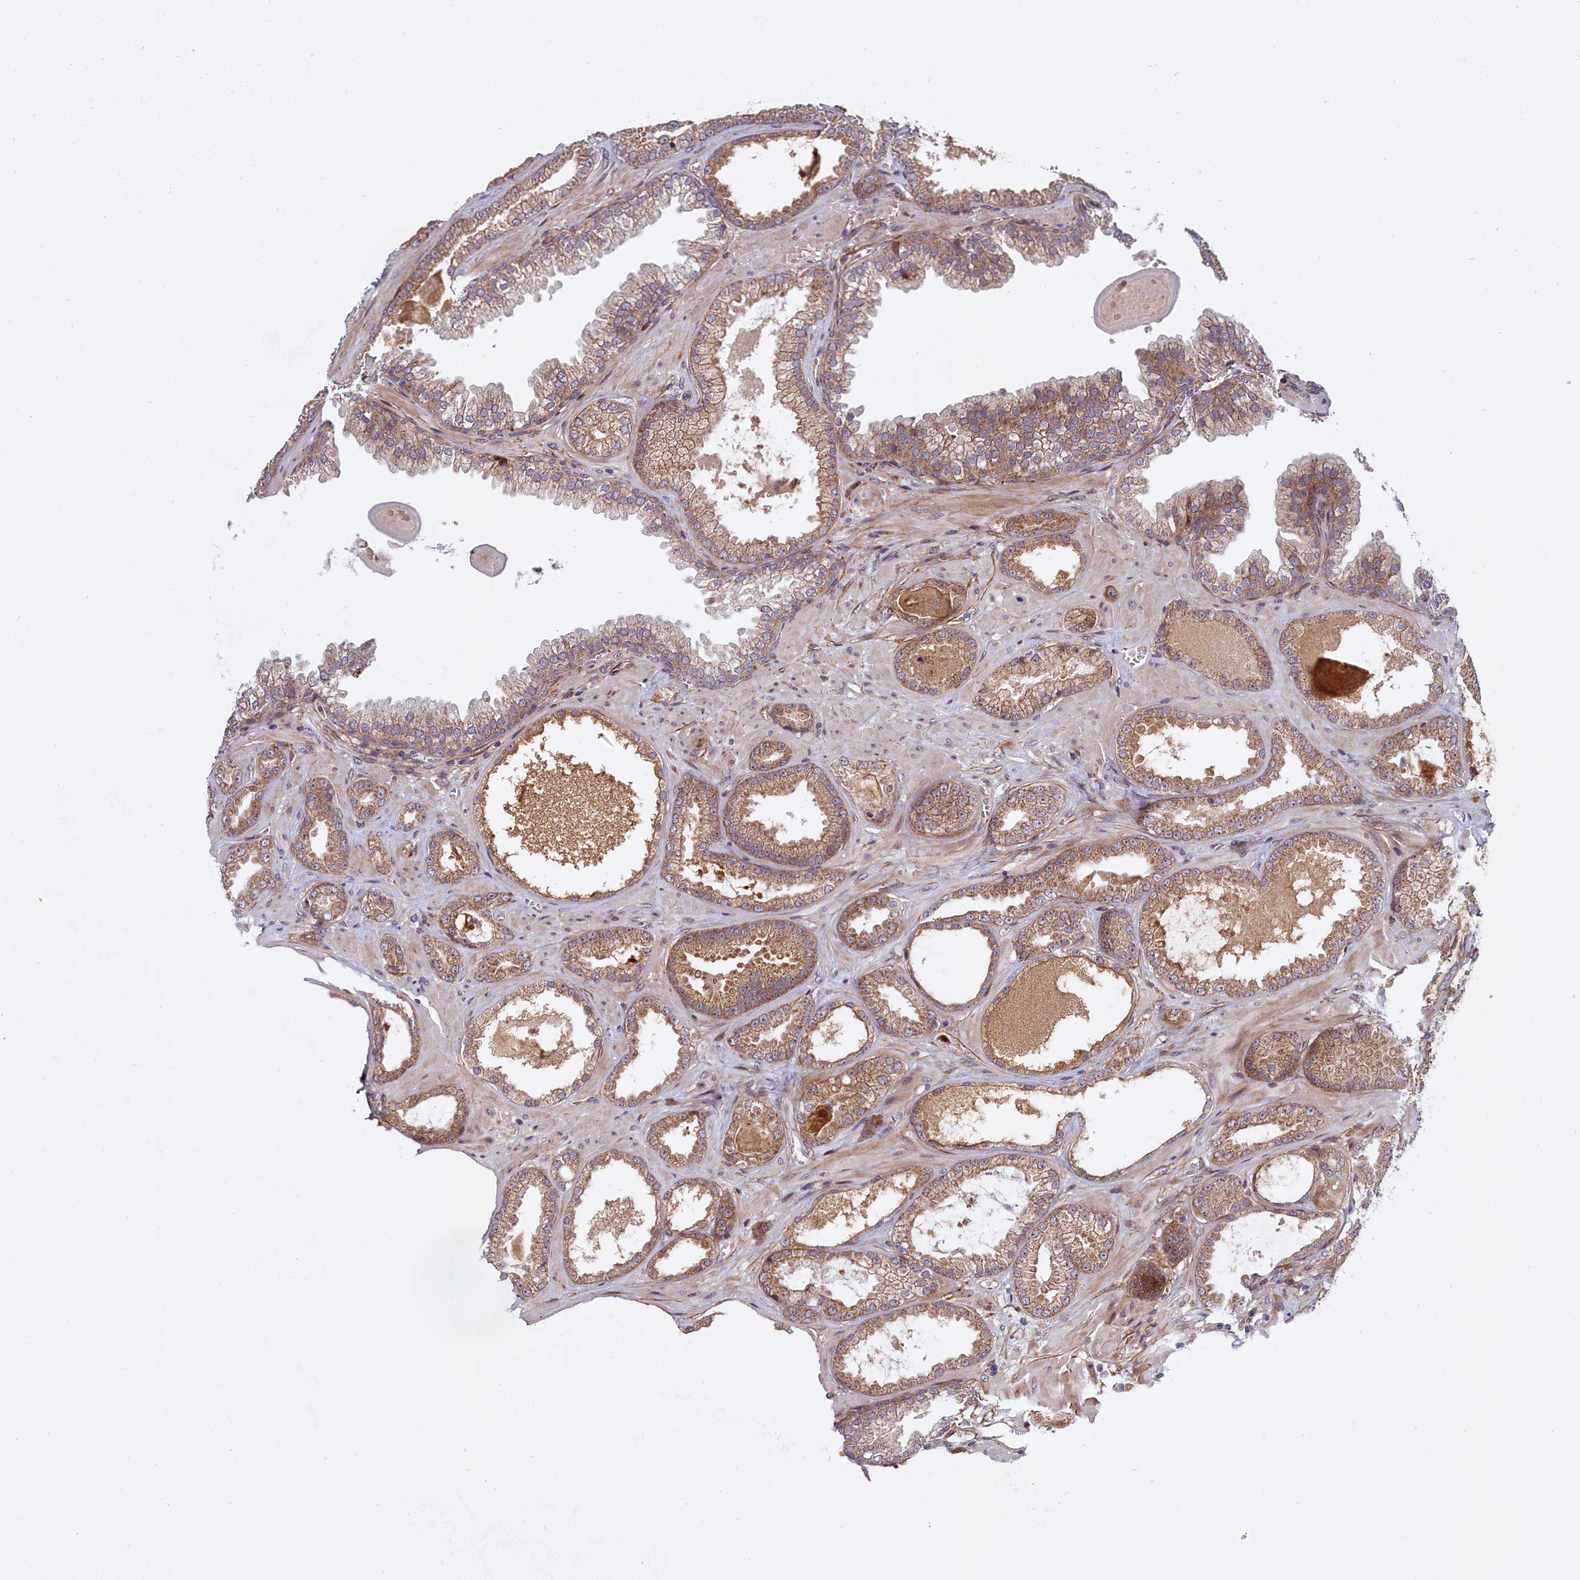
{"staining": {"intensity": "moderate", "quantity": ">75%", "location": "cytoplasmic/membranous"}, "tissue": "prostate cancer", "cell_type": "Tumor cells", "image_type": "cancer", "snomed": [{"axis": "morphology", "description": "Adenocarcinoma, Low grade"}, {"axis": "topography", "description": "Prostate"}], "caption": "Moderate cytoplasmic/membranous positivity for a protein is seen in approximately >75% of tumor cells of prostate cancer using immunohistochemistry.", "gene": "MRPS11", "patient": {"sex": "male", "age": 57}}